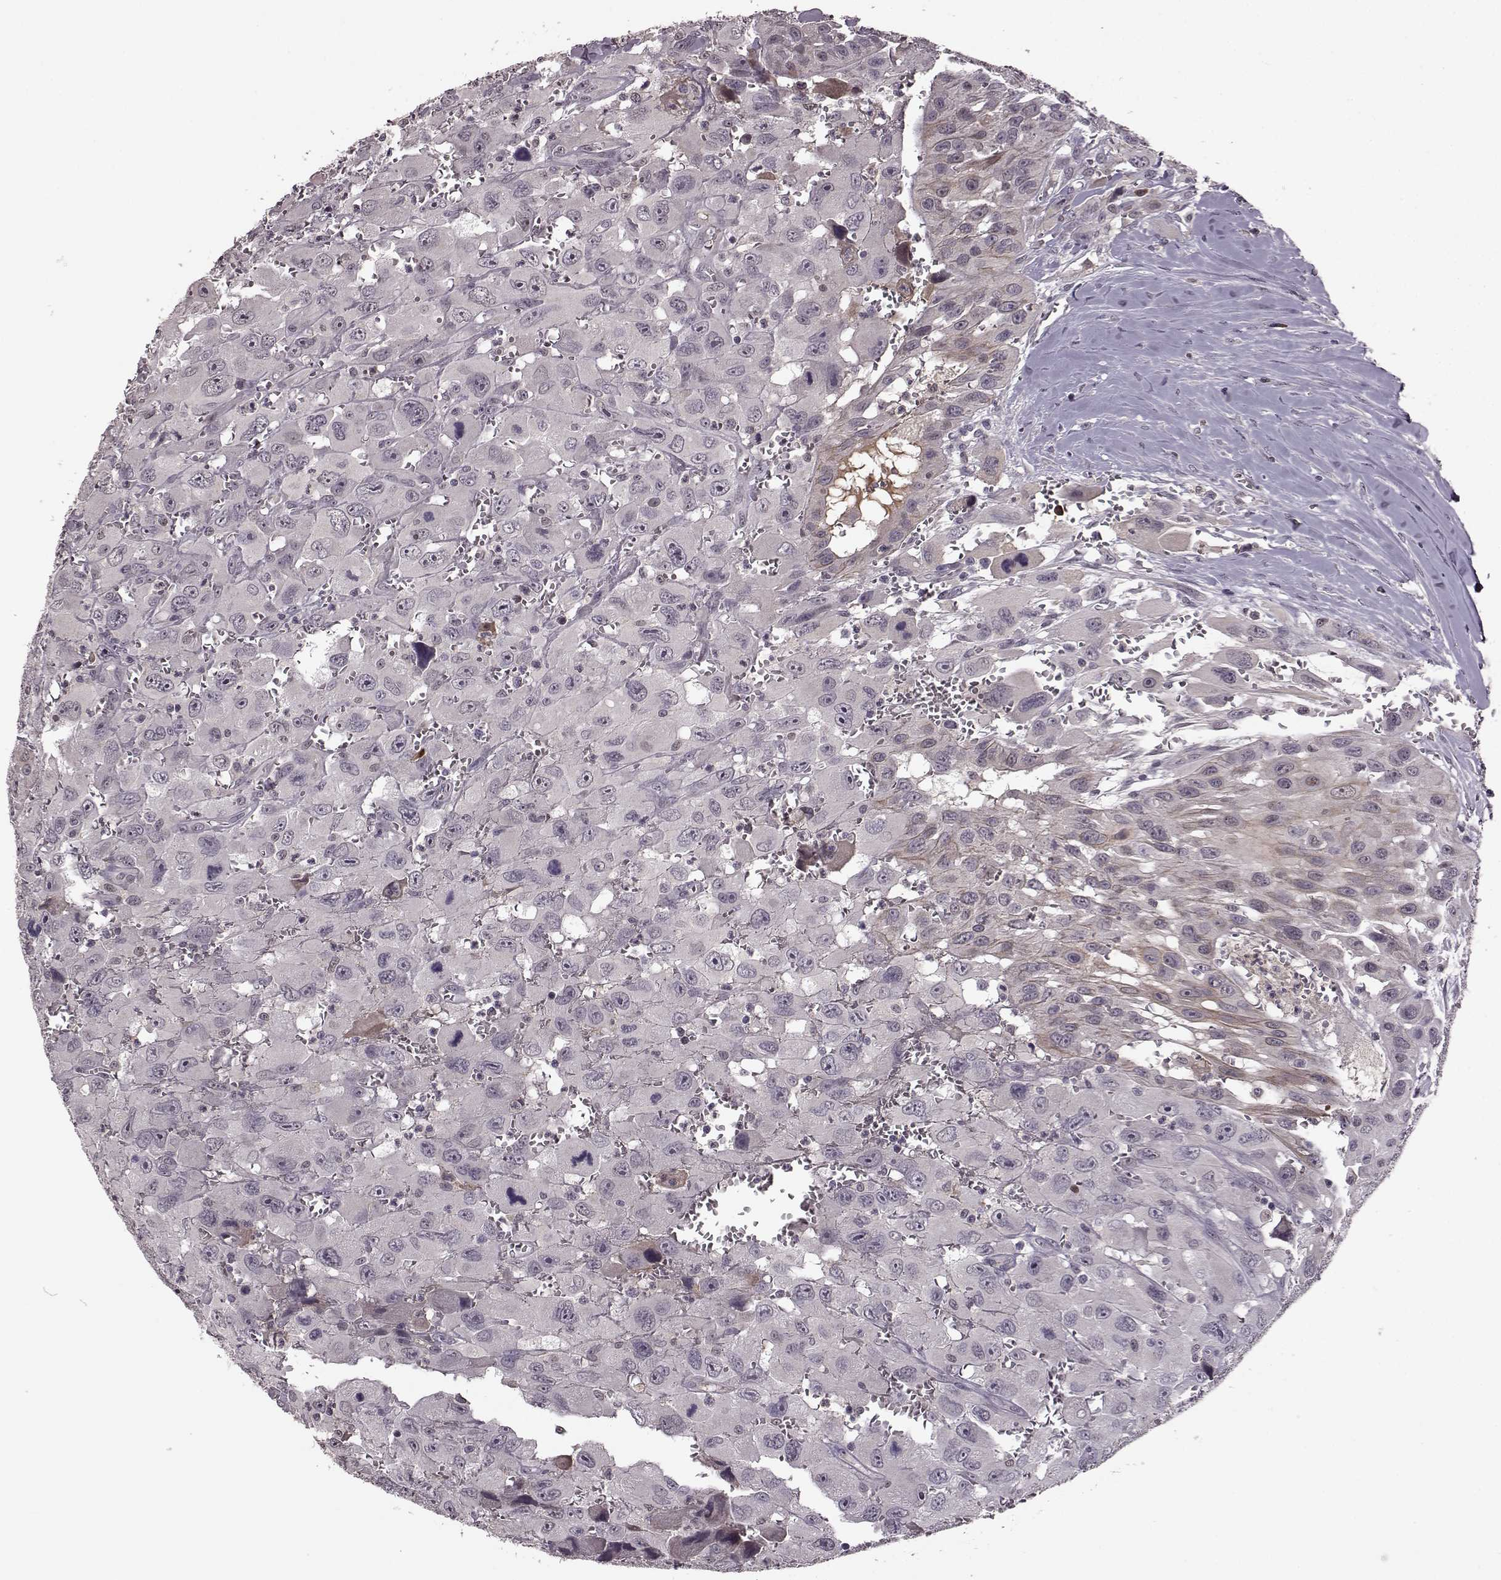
{"staining": {"intensity": "negative", "quantity": "none", "location": "none"}, "tissue": "head and neck cancer", "cell_type": "Tumor cells", "image_type": "cancer", "snomed": [{"axis": "morphology", "description": "Squamous cell carcinoma, NOS"}, {"axis": "morphology", "description": "Squamous cell carcinoma, metastatic, NOS"}, {"axis": "topography", "description": "Oral tissue"}, {"axis": "topography", "description": "Head-Neck"}], "caption": "Tumor cells are negative for brown protein staining in head and neck metastatic squamous cell carcinoma.", "gene": "NRL", "patient": {"sex": "female", "age": 85}}